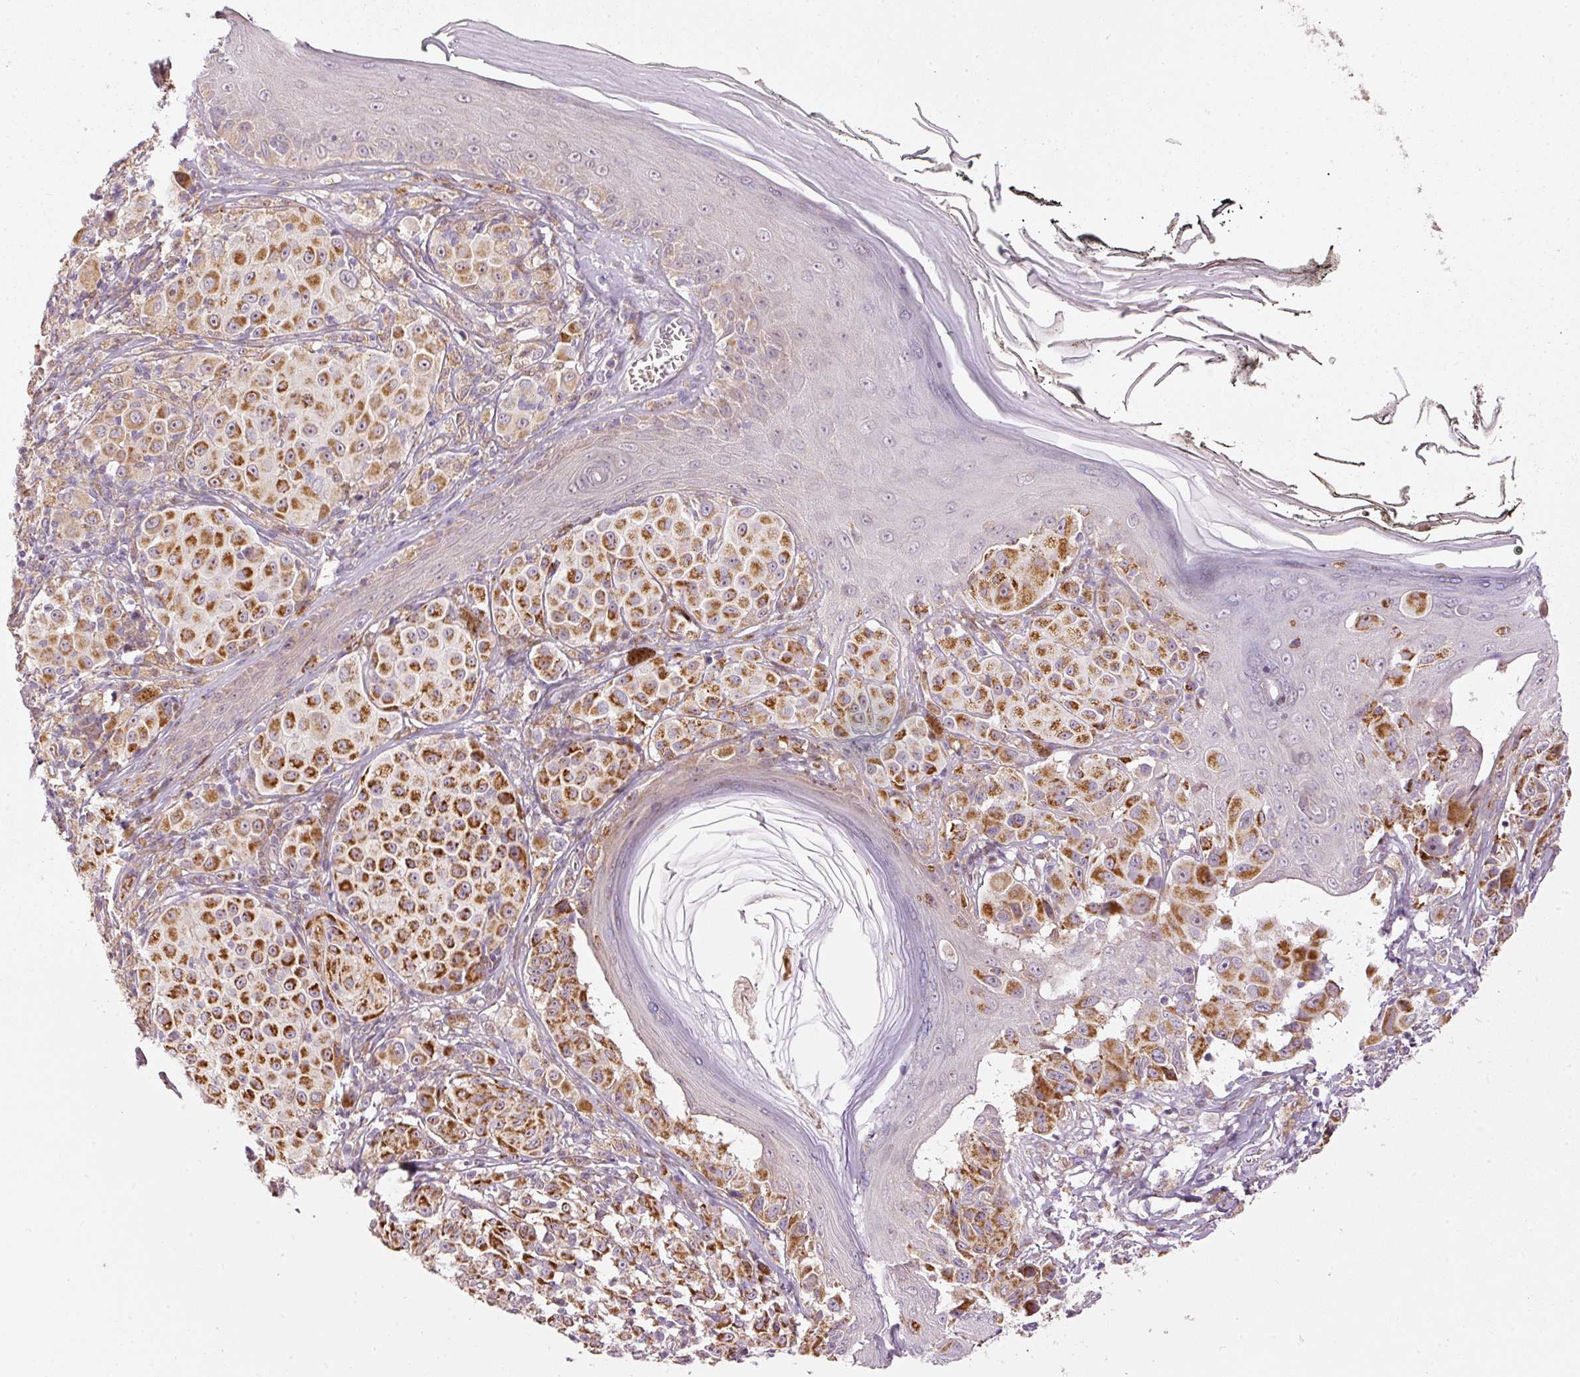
{"staining": {"intensity": "strong", "quantity": ">75%", "location": "cytoplasmic/membranous"}, "tissue": "melanoma", "cell_type": "Tumor cells", "image_type": "cancer", "snomed": [{"axis": "morphology", "description": "Malignant melanoma, NOS"}, {"axis": "topography", "description": "Skin"}], "caption": "Melanoma stained with a brown dye displays strong cytoplasmic/membranous positive positivity in about >75% of tumor cells.", "gene": "MTHFD1L", "patient": {"sex": "female", "age": 43}}